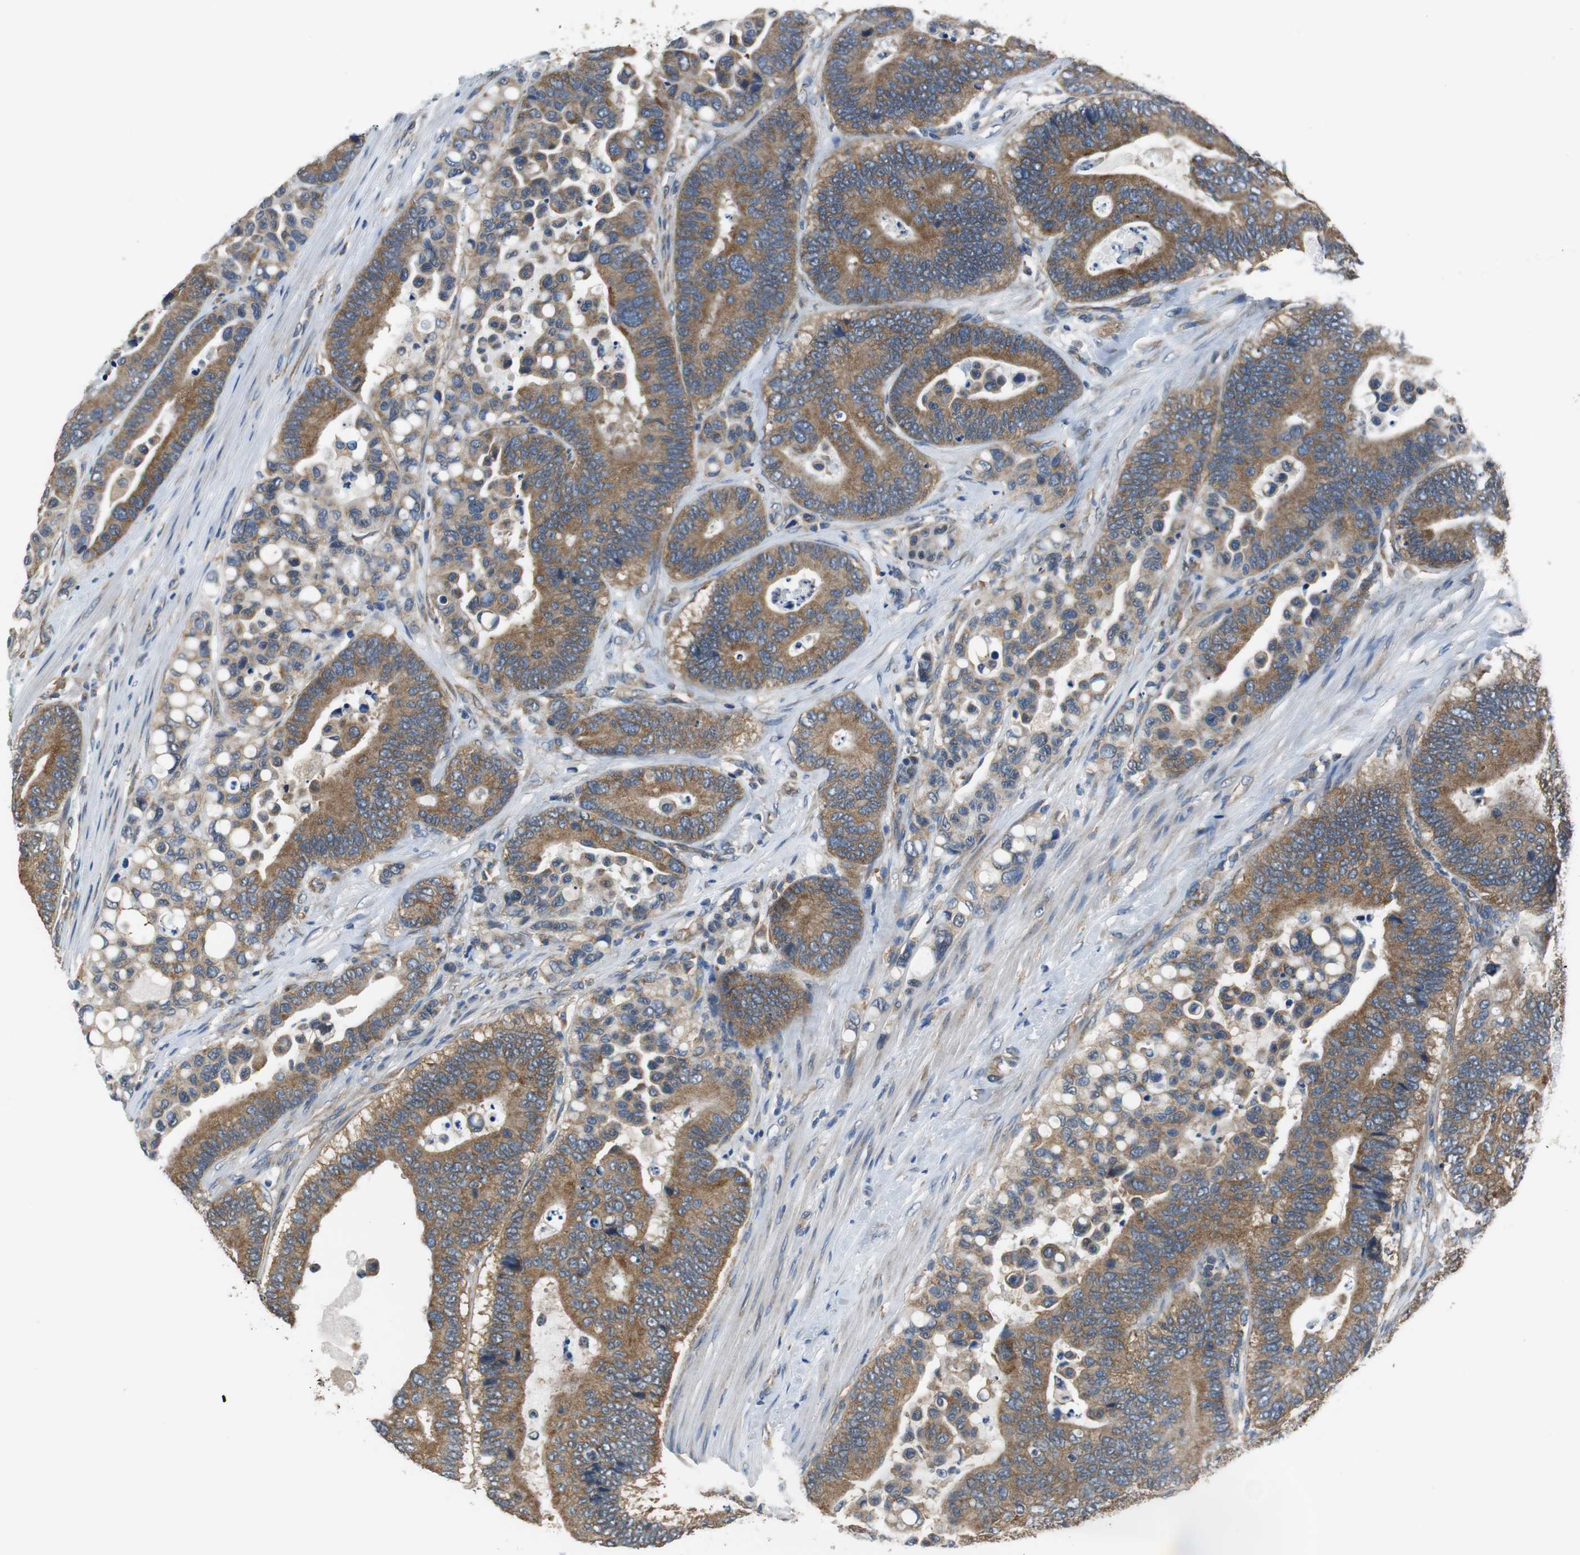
{"staining": {"intensity": "moderate", "quantity": ">75%", "location": "cytoplasmic/membranous"}, "tissue": "colorectal cancer", "cell_type": "Tumor cells", "image_type": "cancer", "snomed": [{"axis": "morphology", "description": "Normal tissue, NOS"}, {"axis": "morphology", "description": "Adenocarcinoma, NOS"}, {"axis": "topography", "description": "Colon"}], "caption": "Protein staining displays moderate cytoplasmic/membranous positivity in approximately >75% of tumor cells in colorectal cancer (adenocarcinoma).", "gene": "CNOT3", "patient": {"sex": "male", "age": 82}}